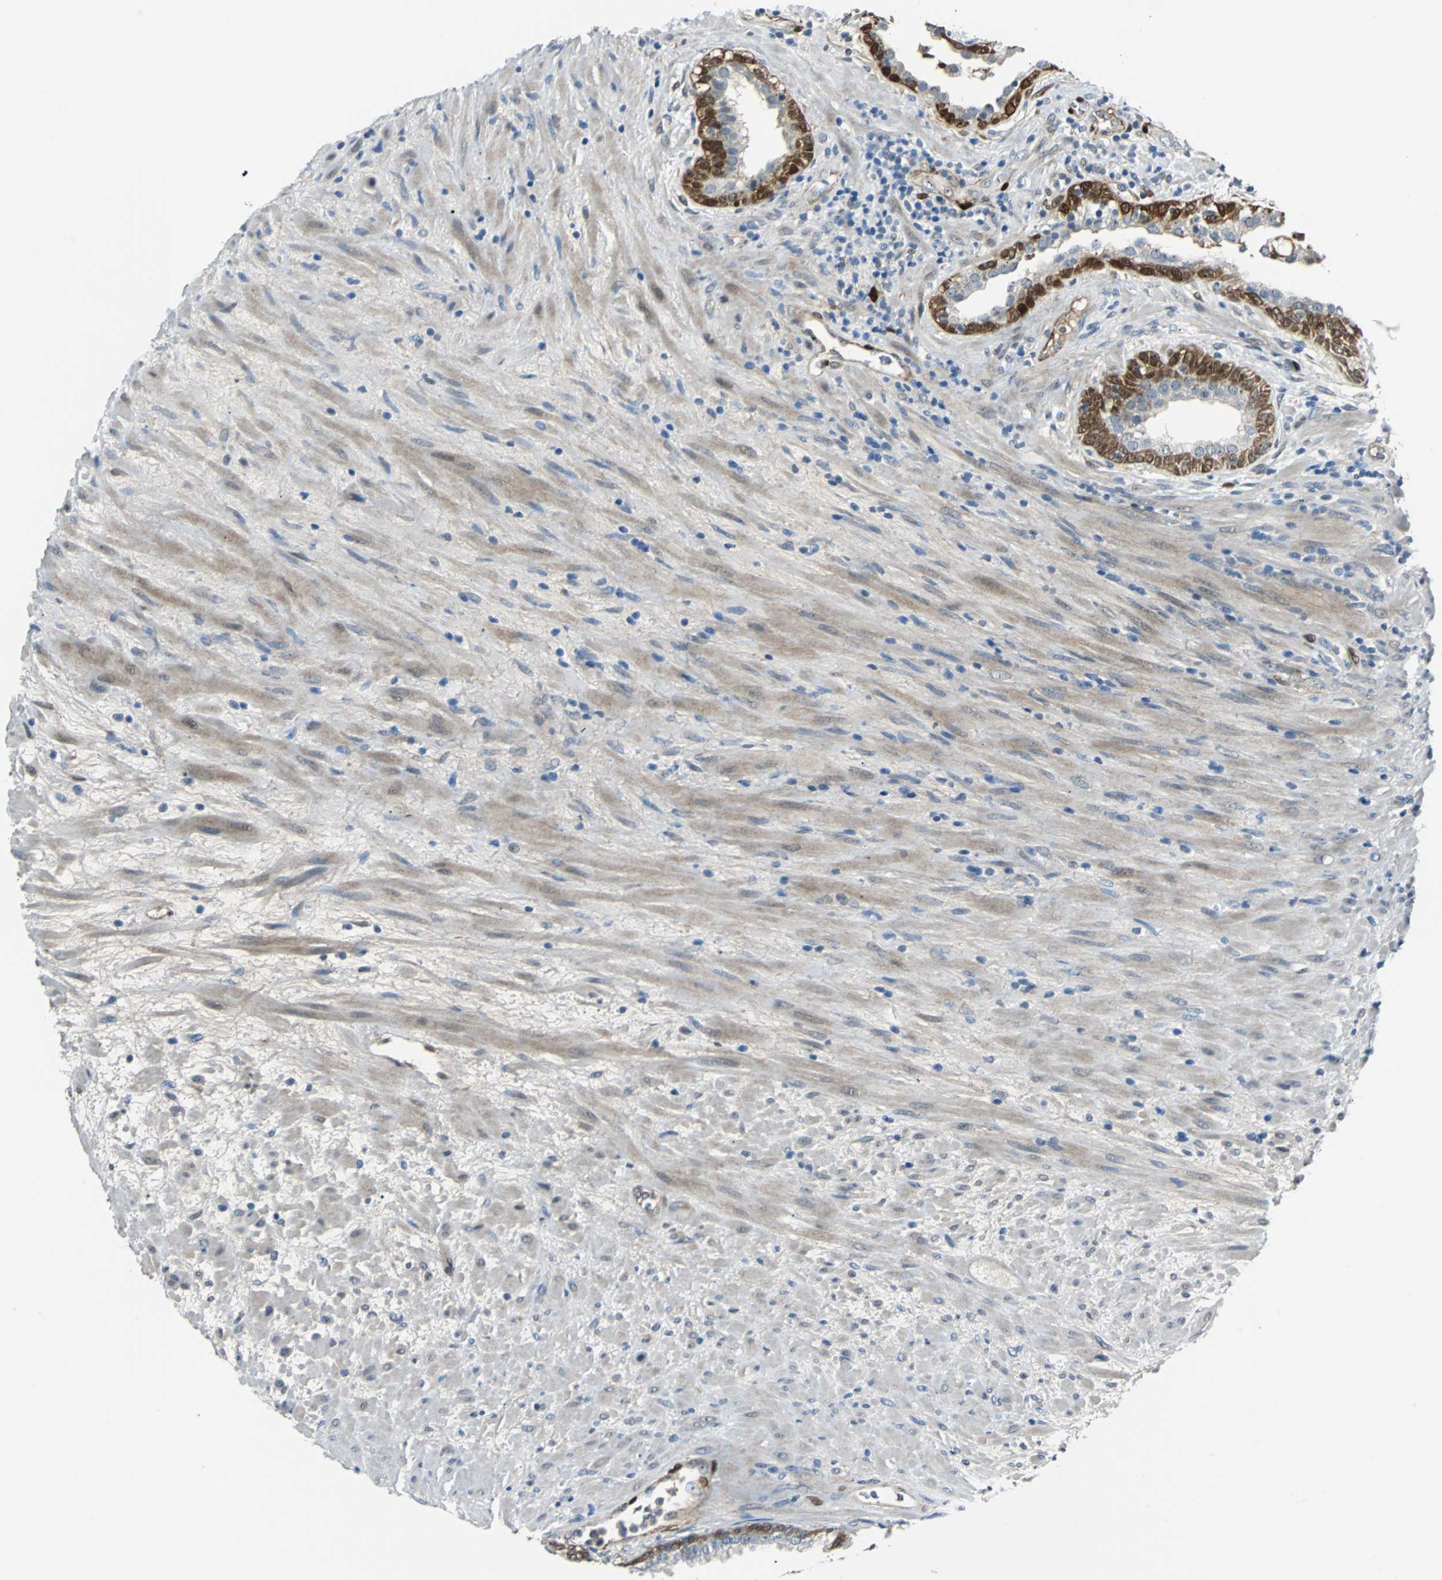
{"staining": {"intensity": "strong", "quantity": "25%-75%", "location": "cytoplasmic/membranous,nuclear"}, "tissue": "prostate", "cell_type": "Glandular cells", "image_type": "normal", "snomed": [{"axis": "morphology", "description": "Normal tissue, NOS"}, {"axis": "topography", "description": "Prostate"}], "caption": "Protein expression analysis of unremarkable human prostate reveals strong cytoplasmic/membranous,nuclear expression in approximately 25%-75% of glandular cells.", "gene": "FHL2", "patient": {"sex": "male", "age": 76}}